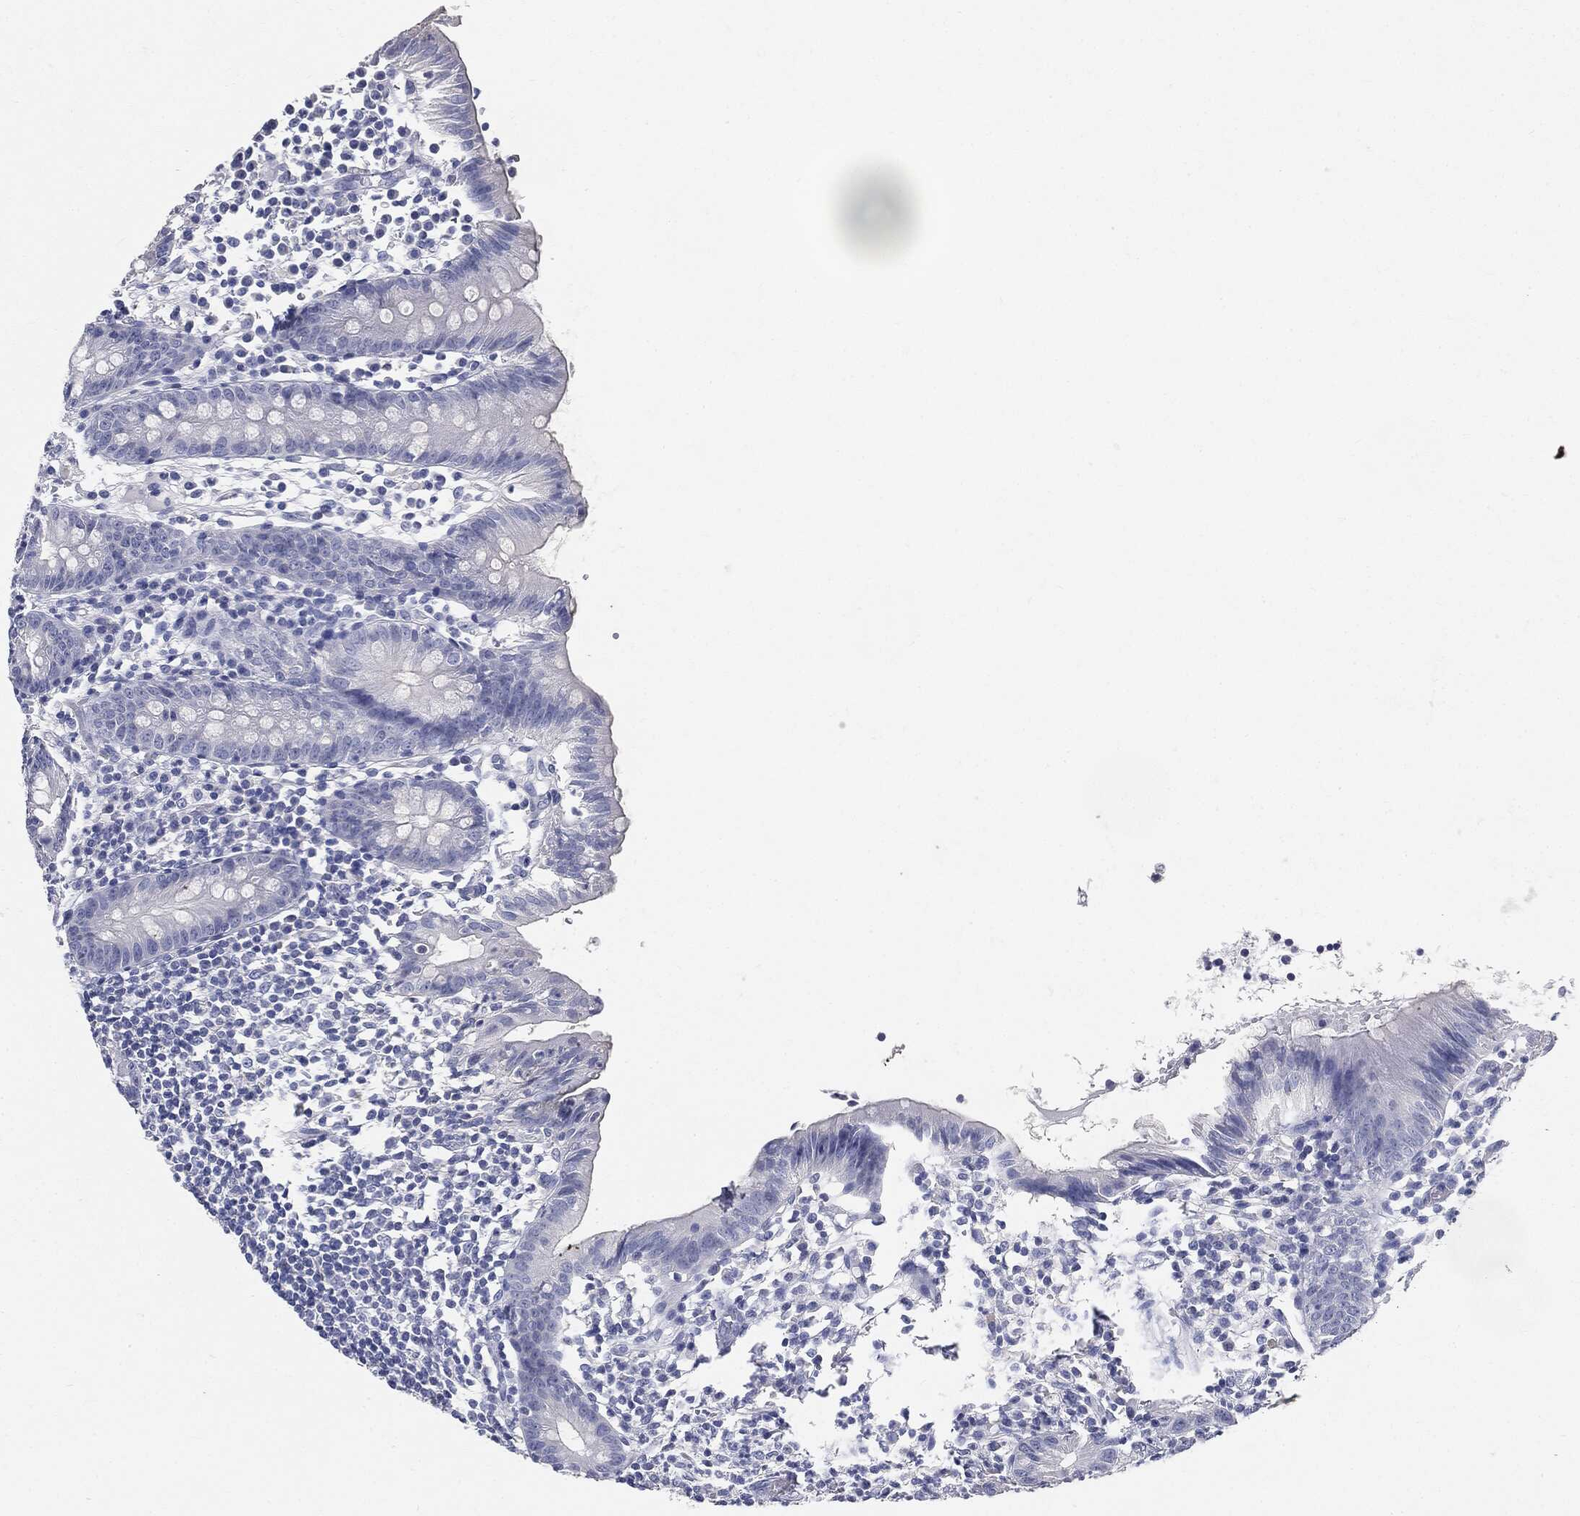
{"staining": {"intensity": "negative", "quantity": "none", "location": "none"}, "tissue": "appendix", "cell_type": "Glandular cells", "image_type": "normal", "snomed": [{"axis": "morphology", "description": "Normal tissue, NOS"}, {"axis": "topography", "description": "Appendix"}], "caption": "Immunohistochemistry (IHC) histopathology image of benign human appendix stained for a protein (brown), which demonstrates no positivity in glandular cells. (Brightfield microscopy of DAB immunohistochemistry at high magnification).", "gene": "CUZD1", "patient": {"sex": "female", "age": 40}}